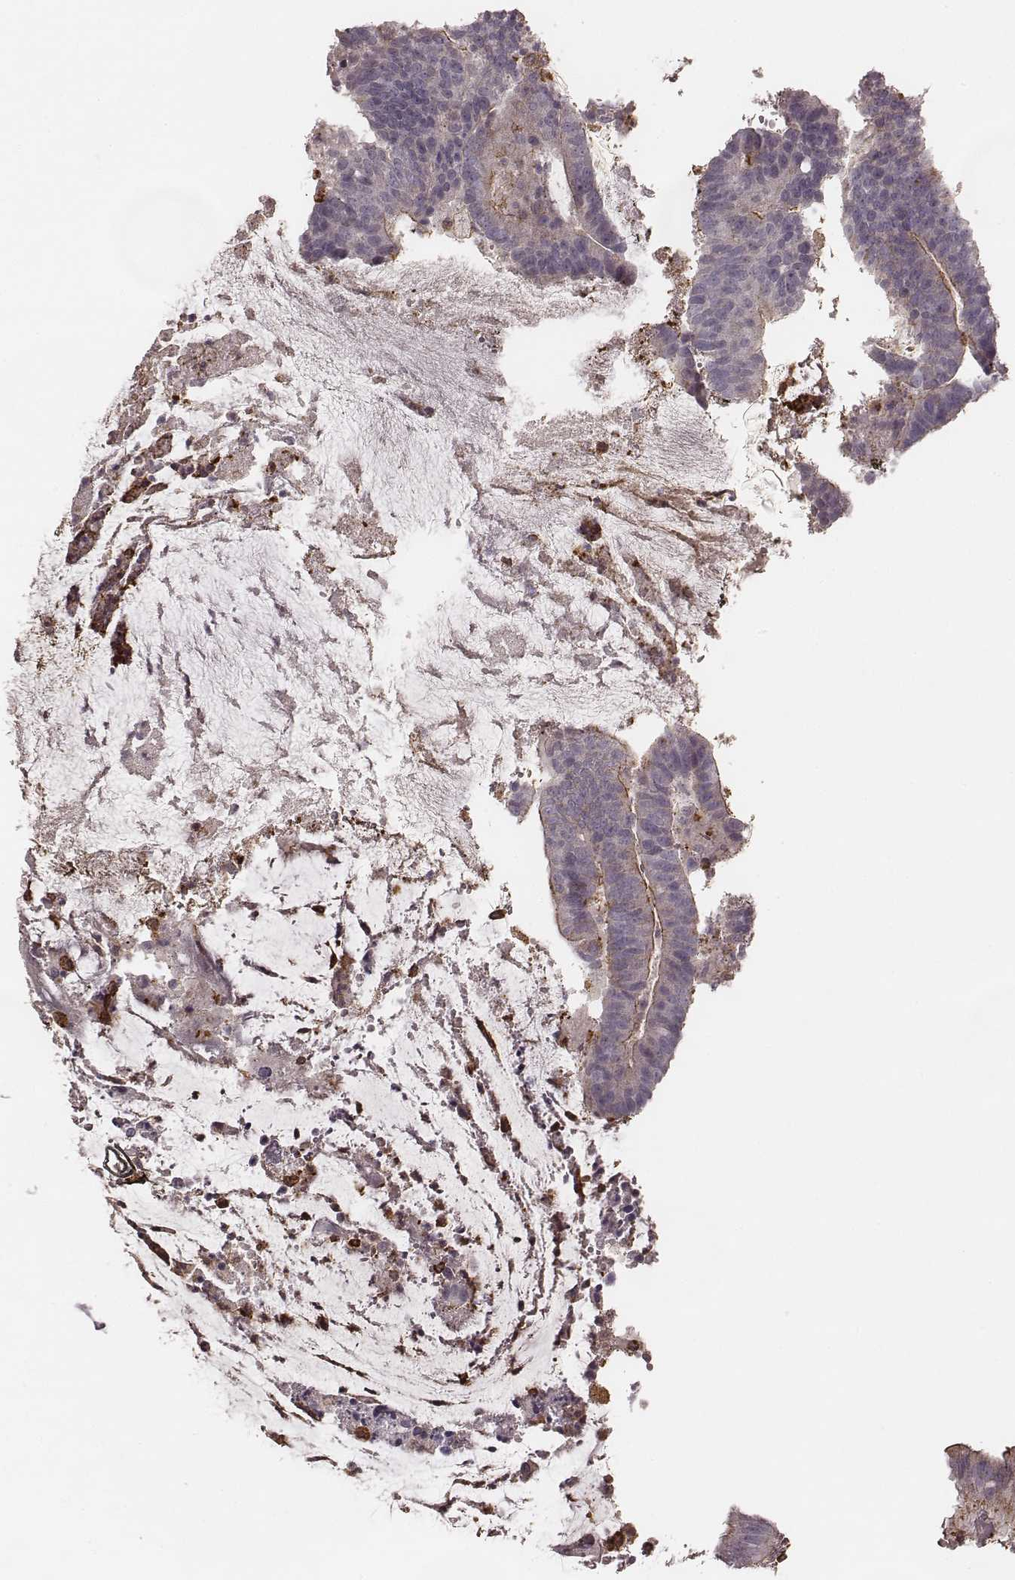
{"staining": {"intensity": "strong", "quantity": "<25%", "location": "cytoplasmic/membranous"}, "tissue": "colorectal cancer", "cell_type": "Tumor cells", "image_type": "cancer", "snomed": [{"axis": "morphology", "description": "Adenocarcinoma, NOS"}, {"axis": "topography", "description": "Colon"}], "caption": "Immunohistochemical staining of colorectal cancer reveals medium levels of strong cytoplasmic/membranous protein positivity in approximately <25% of tumor cells.", "gene": "ZYX", "patient": {"sex": "female", "age": 43}}